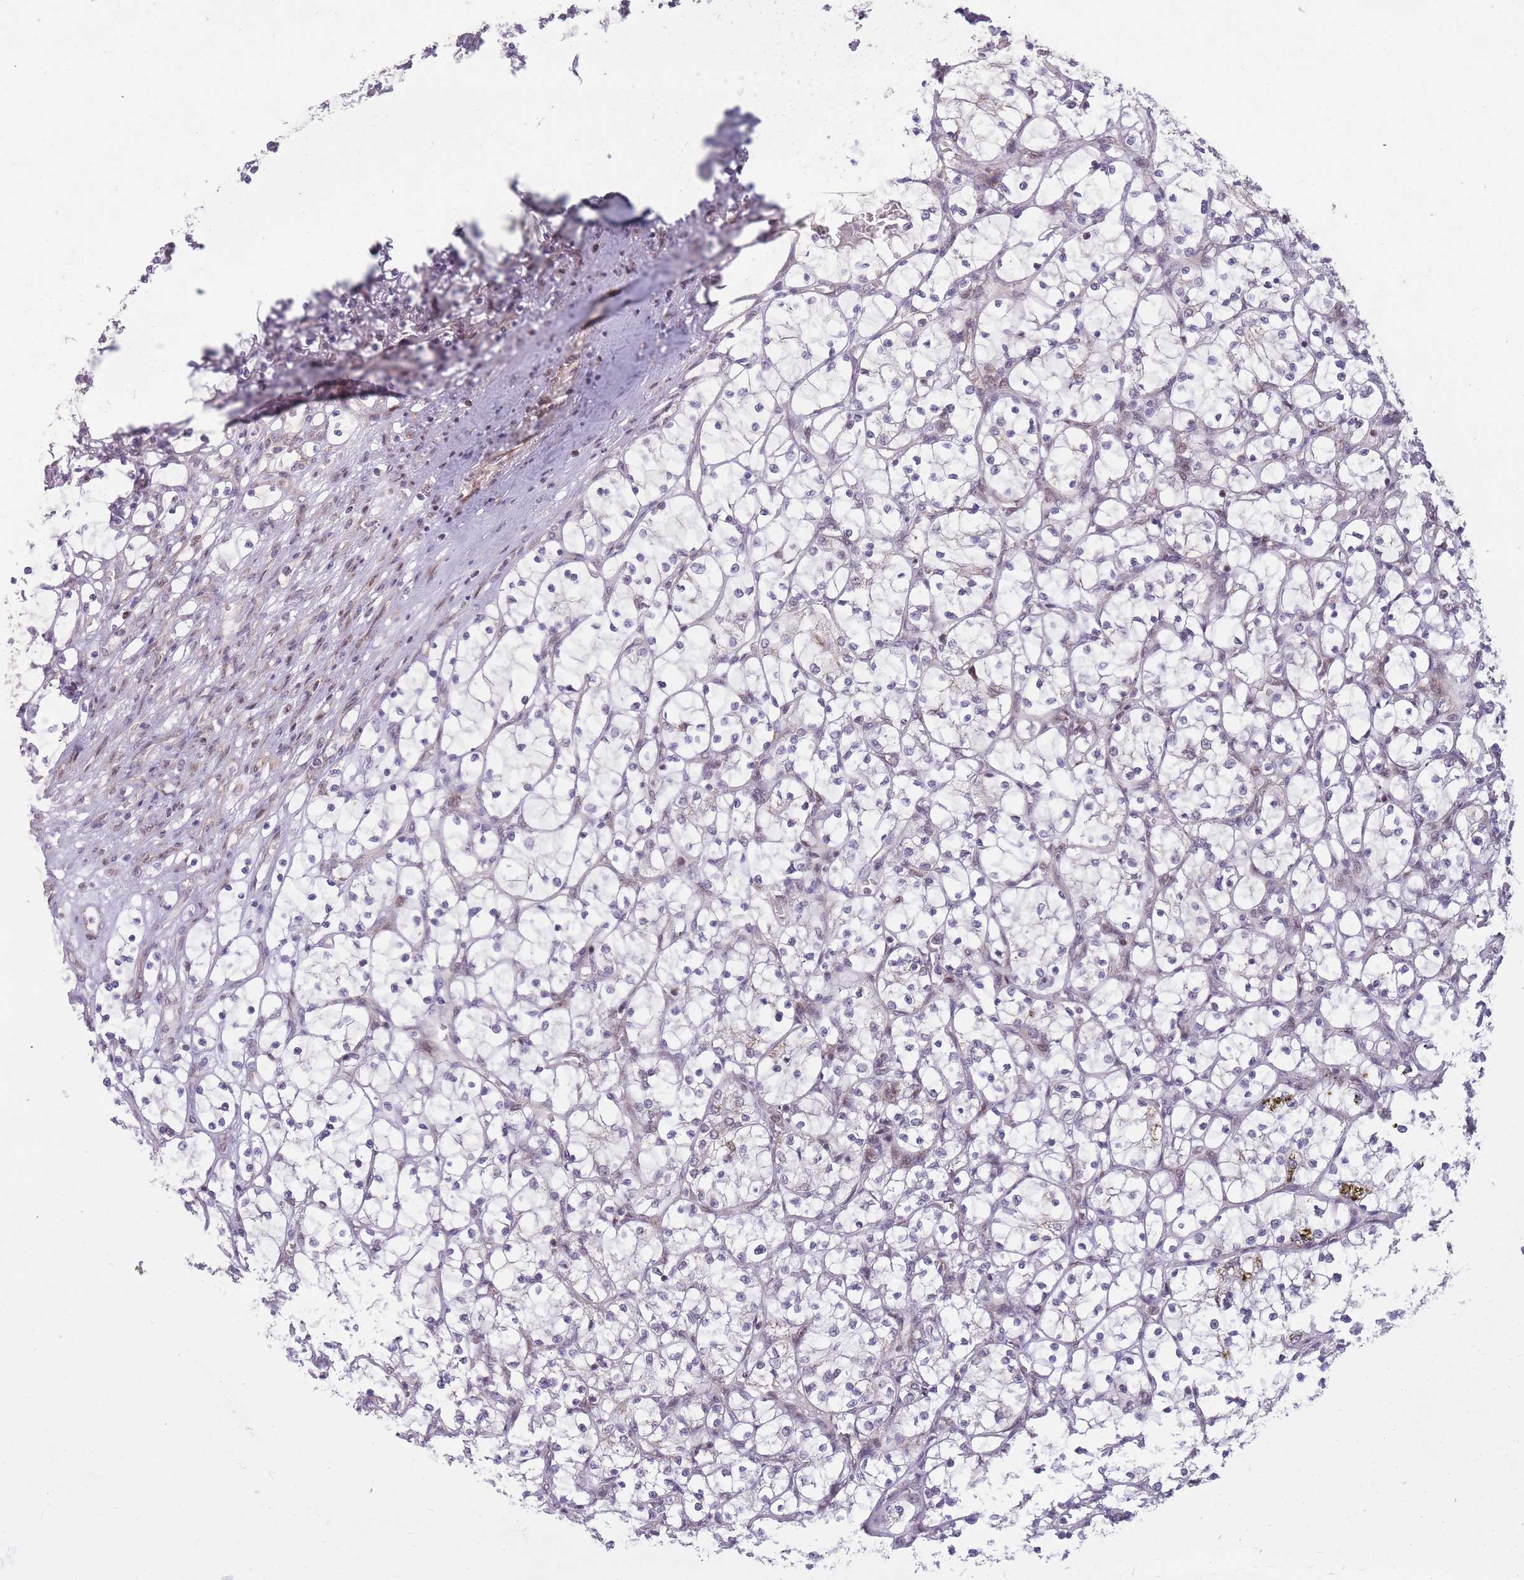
{"staining": {"intensity": "negative", "quantity": "none", "location": "none"}, "tissue": "renal cancer", "cell_type": "Tumor cells", "image_type": "cancer", "snomed": [{"axis": "morphology", "description": "Adenocarcinoma, NOS"}, {"axis": "topography", "description": "Kidney"}], "caption": "This histopathology image is of renal cancer (adenocarcinoma) stained with immunohistochemistry to label a protein in brown with the nuclei are counter-stained blue. There is no staining in tumor cells.", "gene": "DPYSL4", "patient": {"sex": "female", "age": 69}}